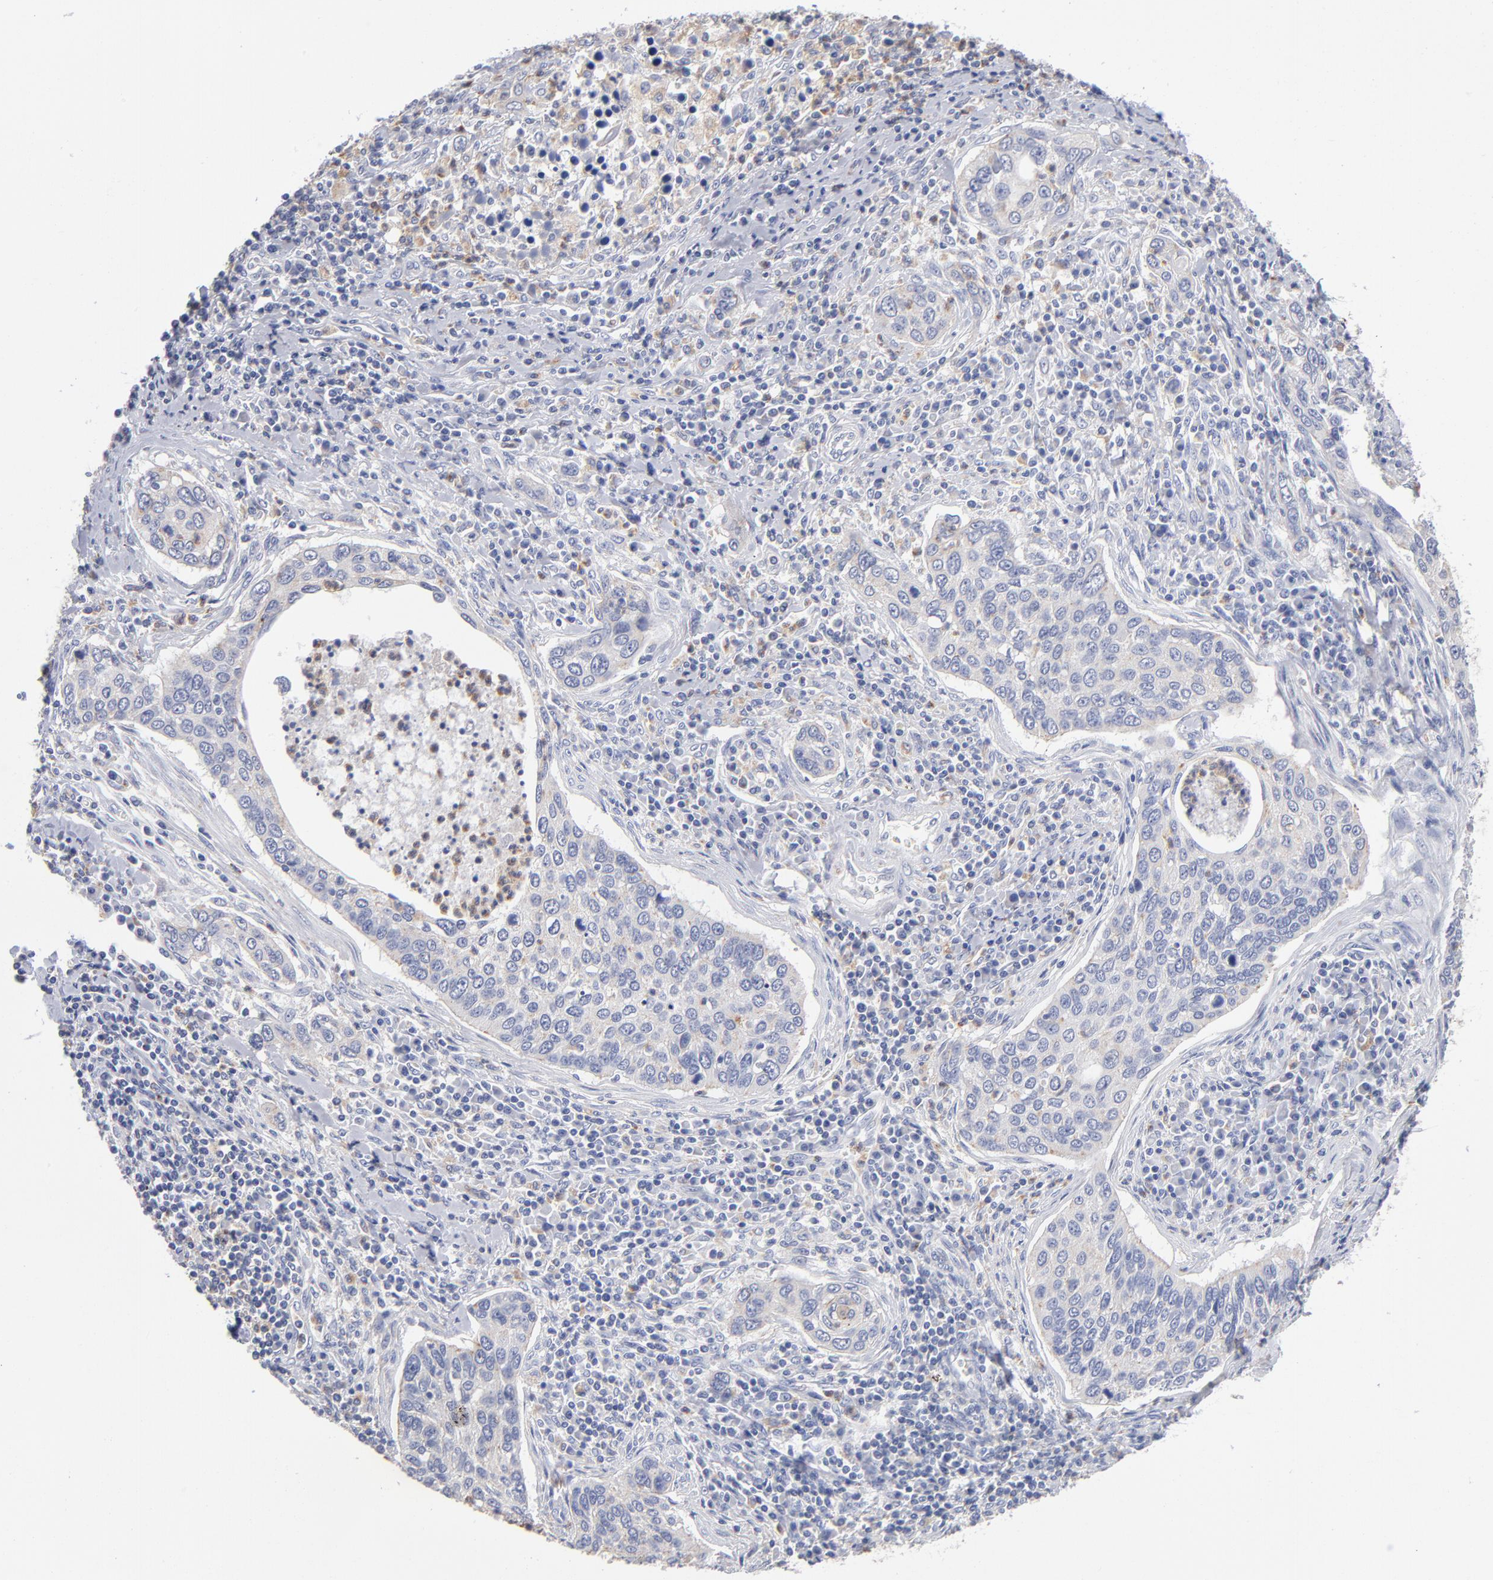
{"staining": {"intensity": "weak", "quantity": "<25%", "location": "cytoplasmic/membranous"}, "tissue": "cervical cancer", "cell_type": "Tumor cells", "image_type": "cancer", "snomed": [{"axis": "morphology", "description": "Squamous cell carcinoma, NOS"}, {"axis": "topography", "description": "Cervix"}], "caption": "This image is of squamous cell carcinoma (cervical) stained with IHC to label a protein in brown with the nuclei are counter-stained blue. There is no staining in tumor cells.", "gene": "RRAGB", "patient": {"sex": "female", "age": 53}}